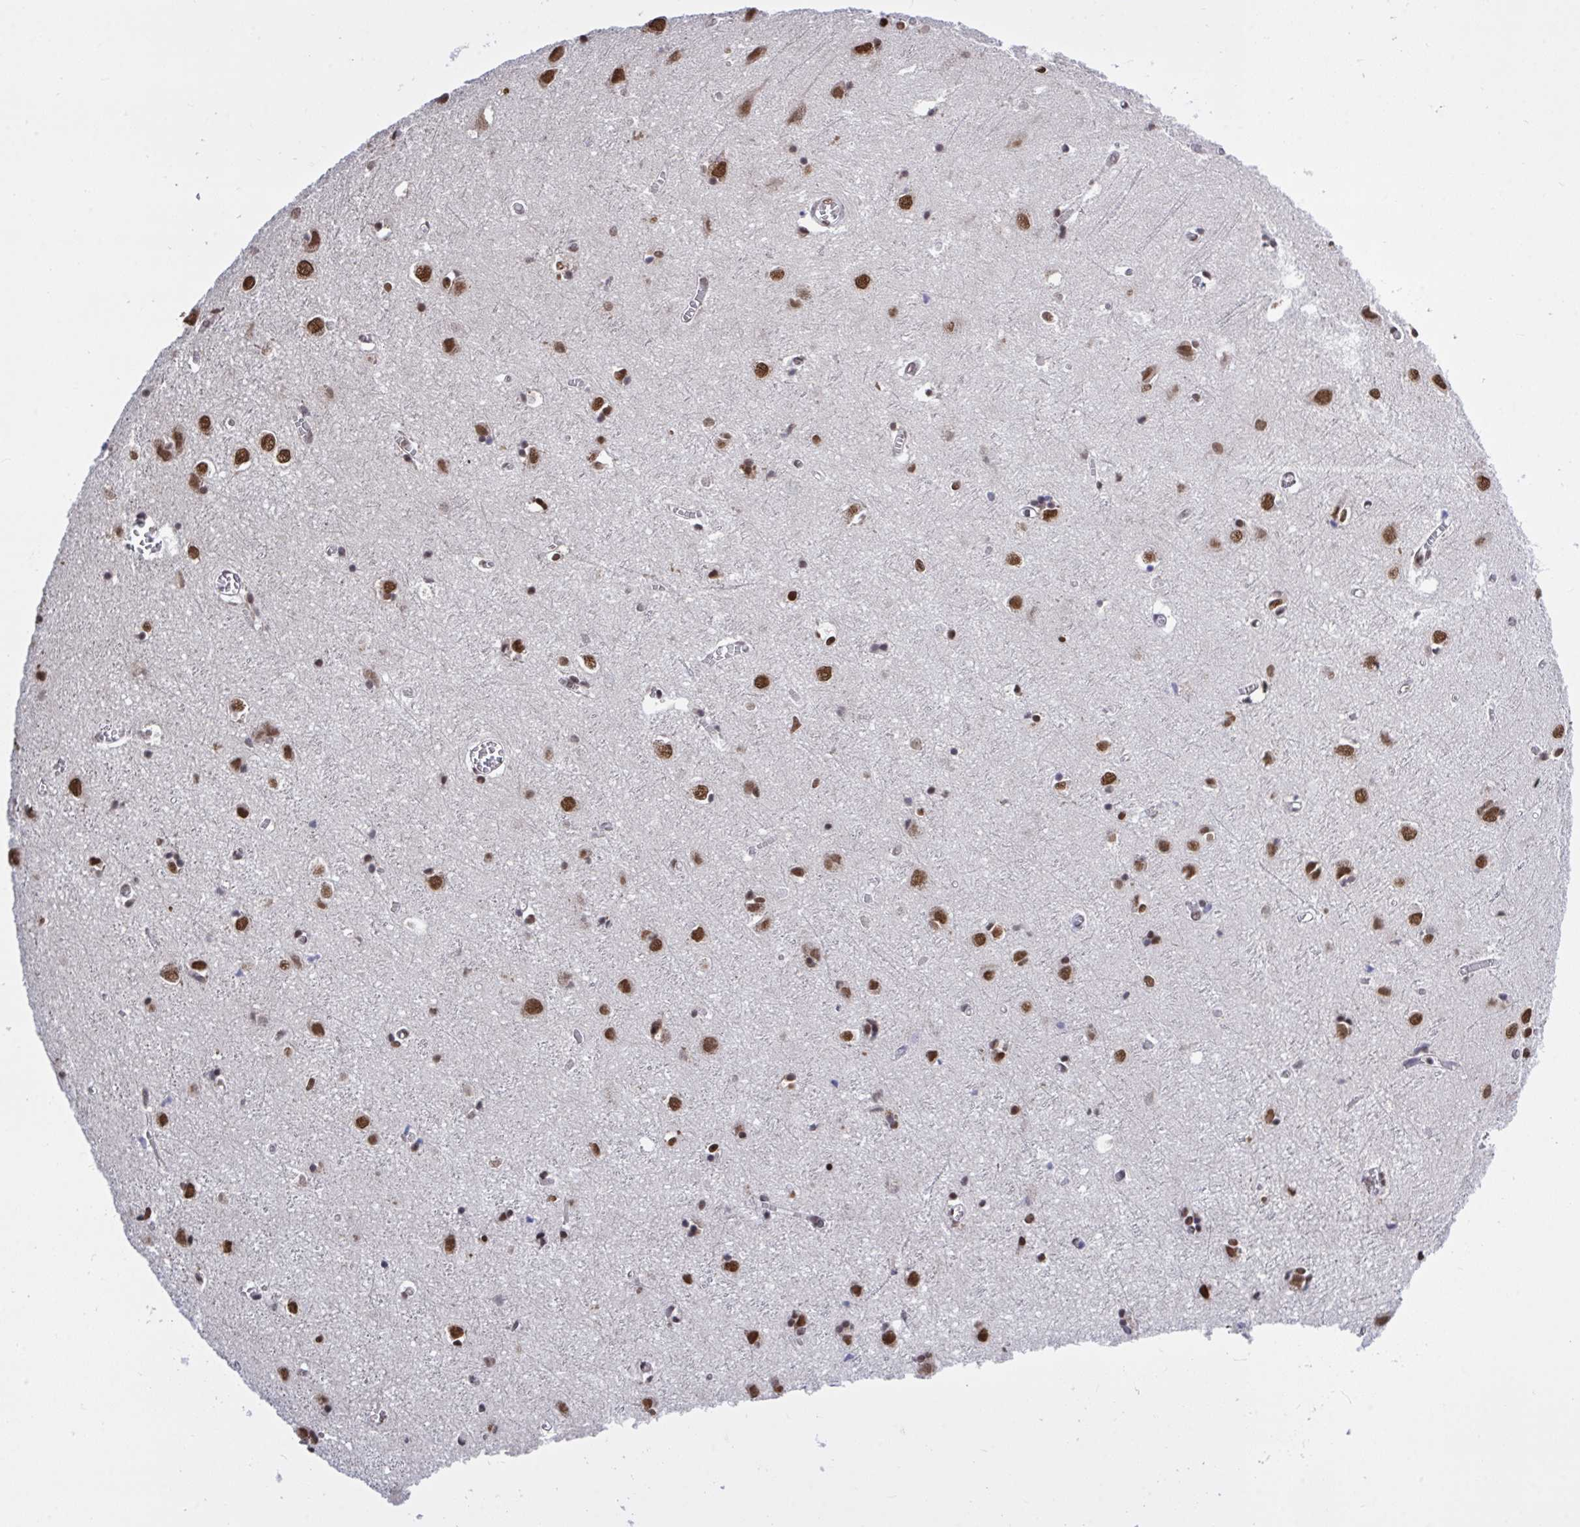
{"staining": {"intensity": "negative", "quantity": "none", "location": "none"}, "tissue": "cerebral cortex", "cell_type": "Endothelial cells", "image_type": "normal", "snomed": [{"axis": "morphology", "description": "Normal tissue, NOS"}, {"axis": "topography", "description": "Cerebral cortex"}], "caption": "The image shows no staining of endothelial cells in benign cerebral cortex.", "gene": "HNRNPDL", "patient": {"sex": "male", "age": 70}}